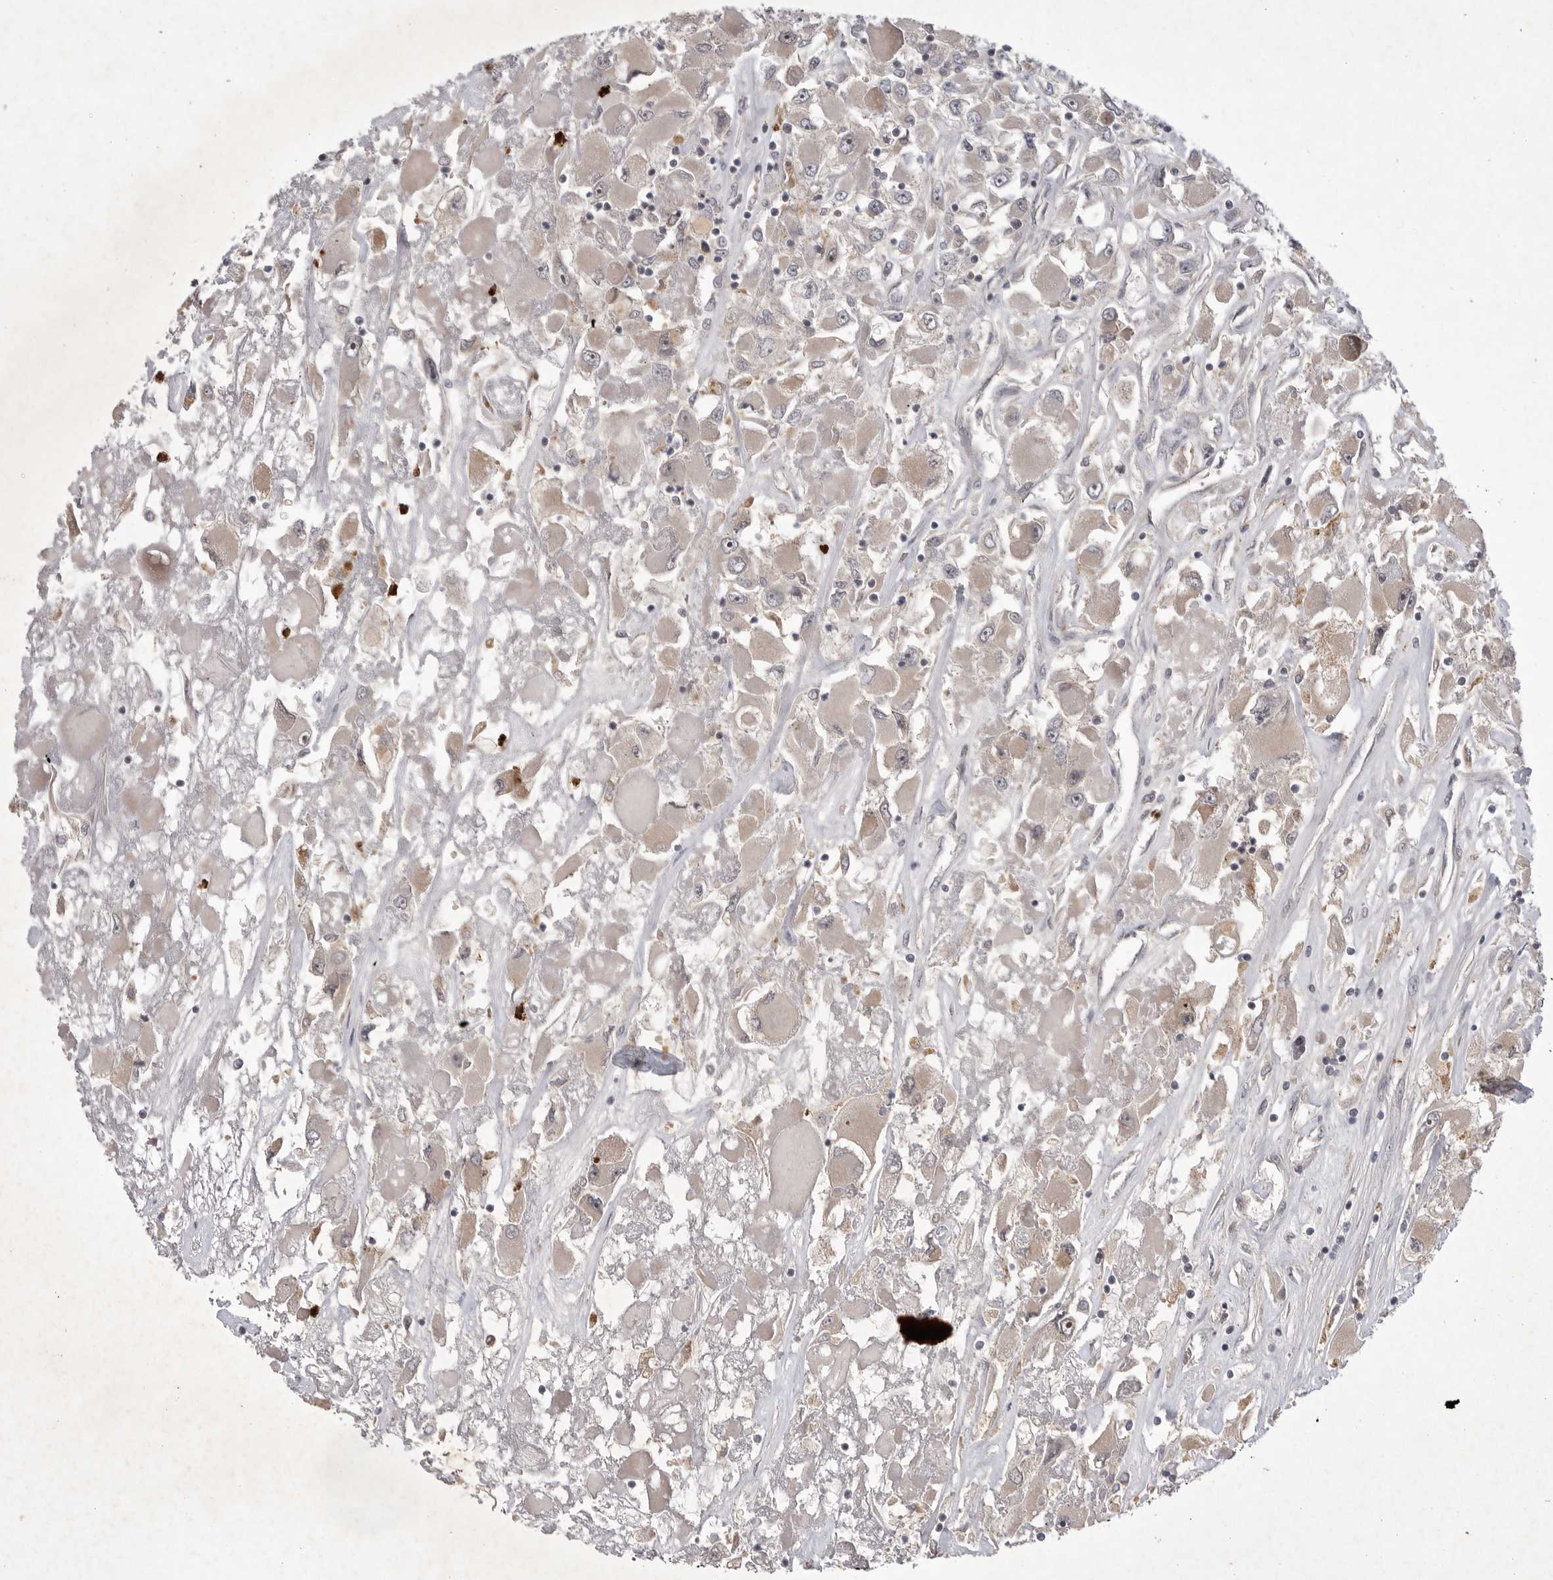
{"staining": {"intensity": "weak", "quantity": "<25%", "location": "cytoplasmic/membranous"}, "tissue": "renal cancer", "cell_type": "Tumor cells", "image_type": "cancer", "snomed": [{"axis": "morphology", "description": "Adenocarcinoma, NOS"}, {"axis": "topography", "description": "Kidney"}], "caption": "IHC of human renal cancer shows no staining in tumor cells.", "gene": "UBE3D", "patient": {"sex": "female", "age": 52}}